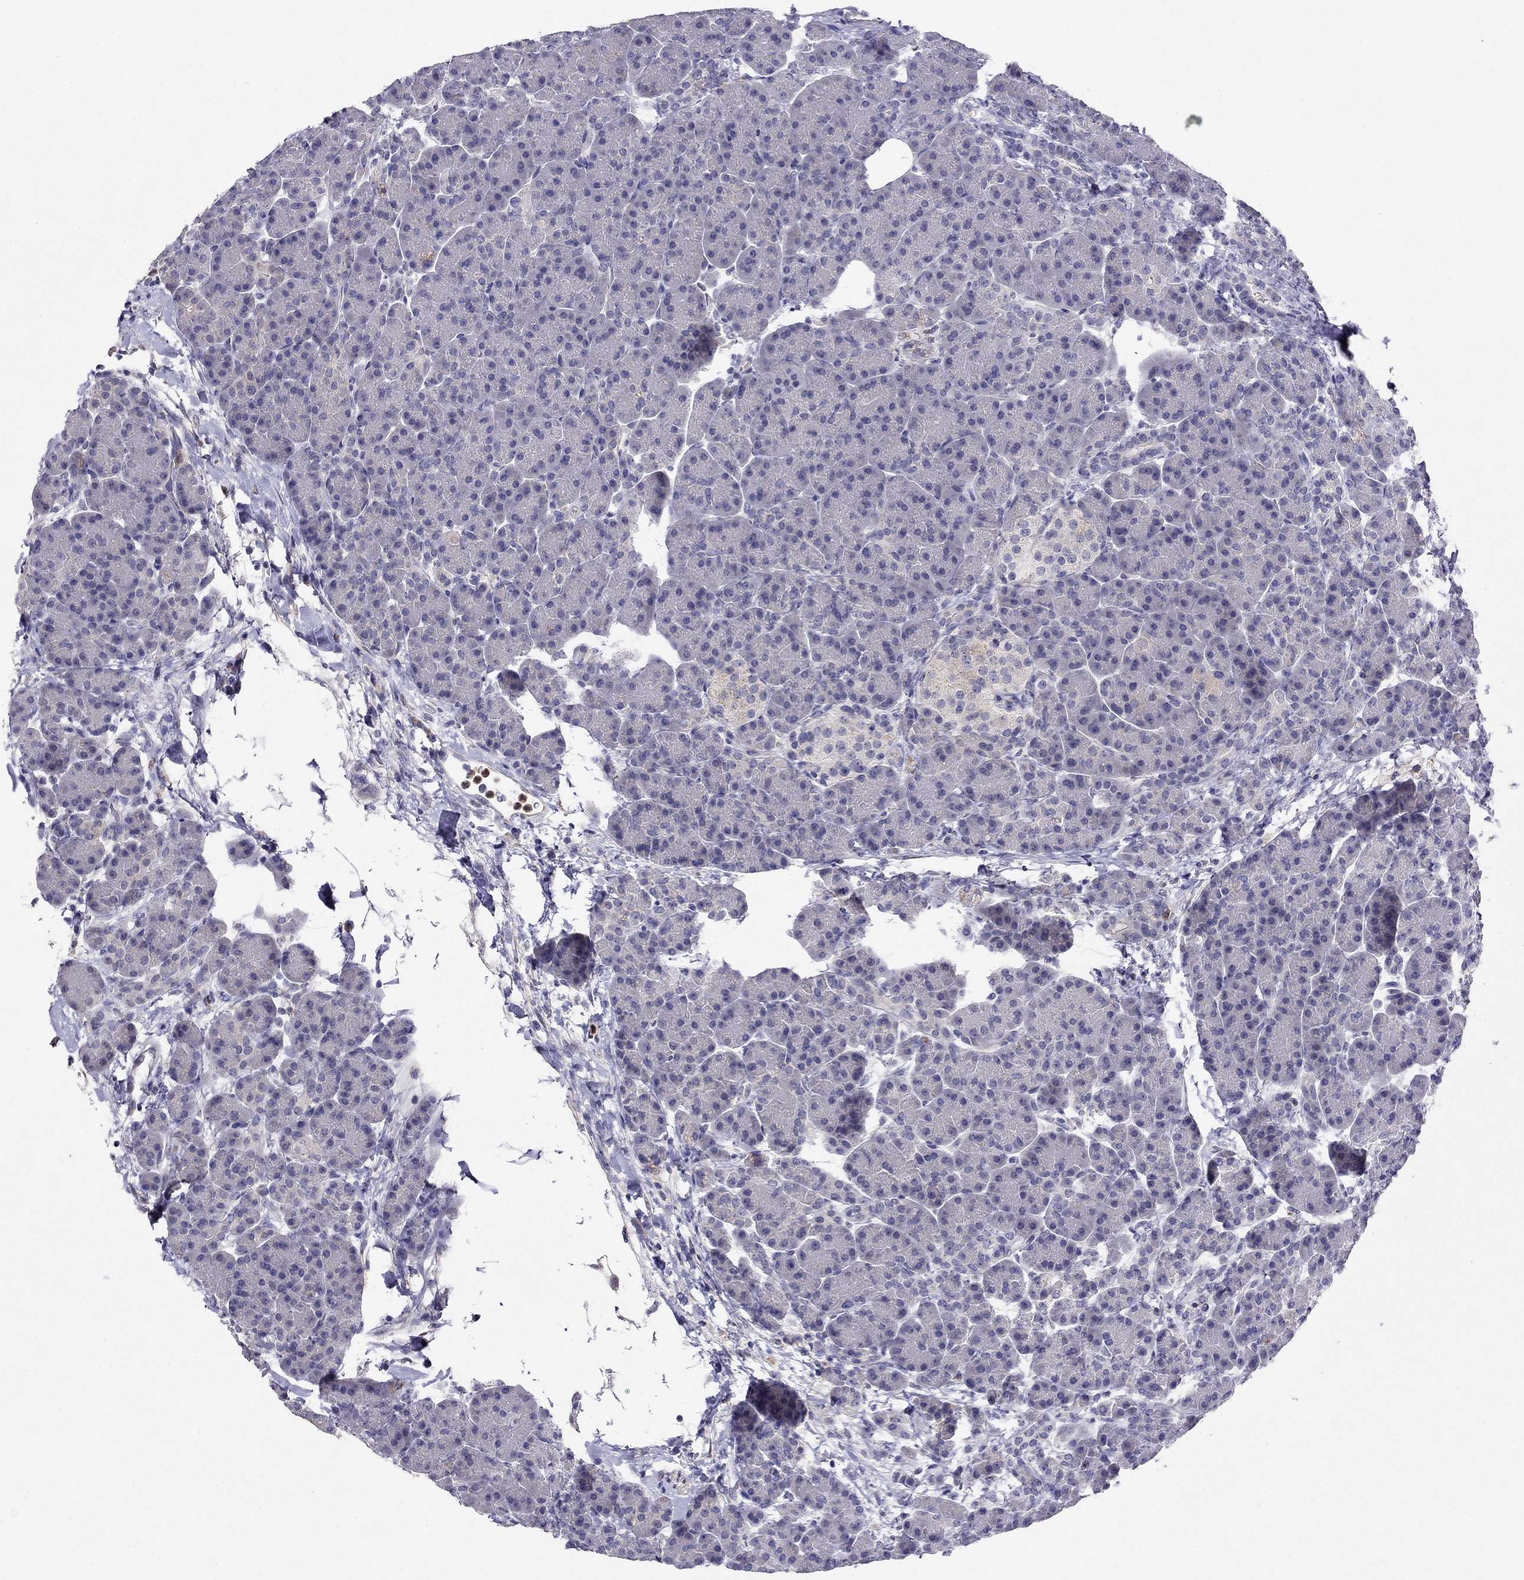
{"staining": {"intensity": "negative", "quantity": "none", "location": "none"}, "tissue": "pancreas", "cell_type": "Exocrine glandular cells", "image_type": "normal", "snomed": [{"axis": "morphology", "description": "Normal tissue, NOS"}, {"axis": "topography", "description": "Pancreas"}], "caption": "Immunohistochemistry of normal human pancreas demonstrates no positivity in exocrine glandular cells. Brightfield microscopy of immunohistochemistry (IHC) stained with DAB (brown) and hematoxylin (blue), captured at high magnification.", "gene": "SPINT4", "patient": {"sex": "female", "age": 63}}